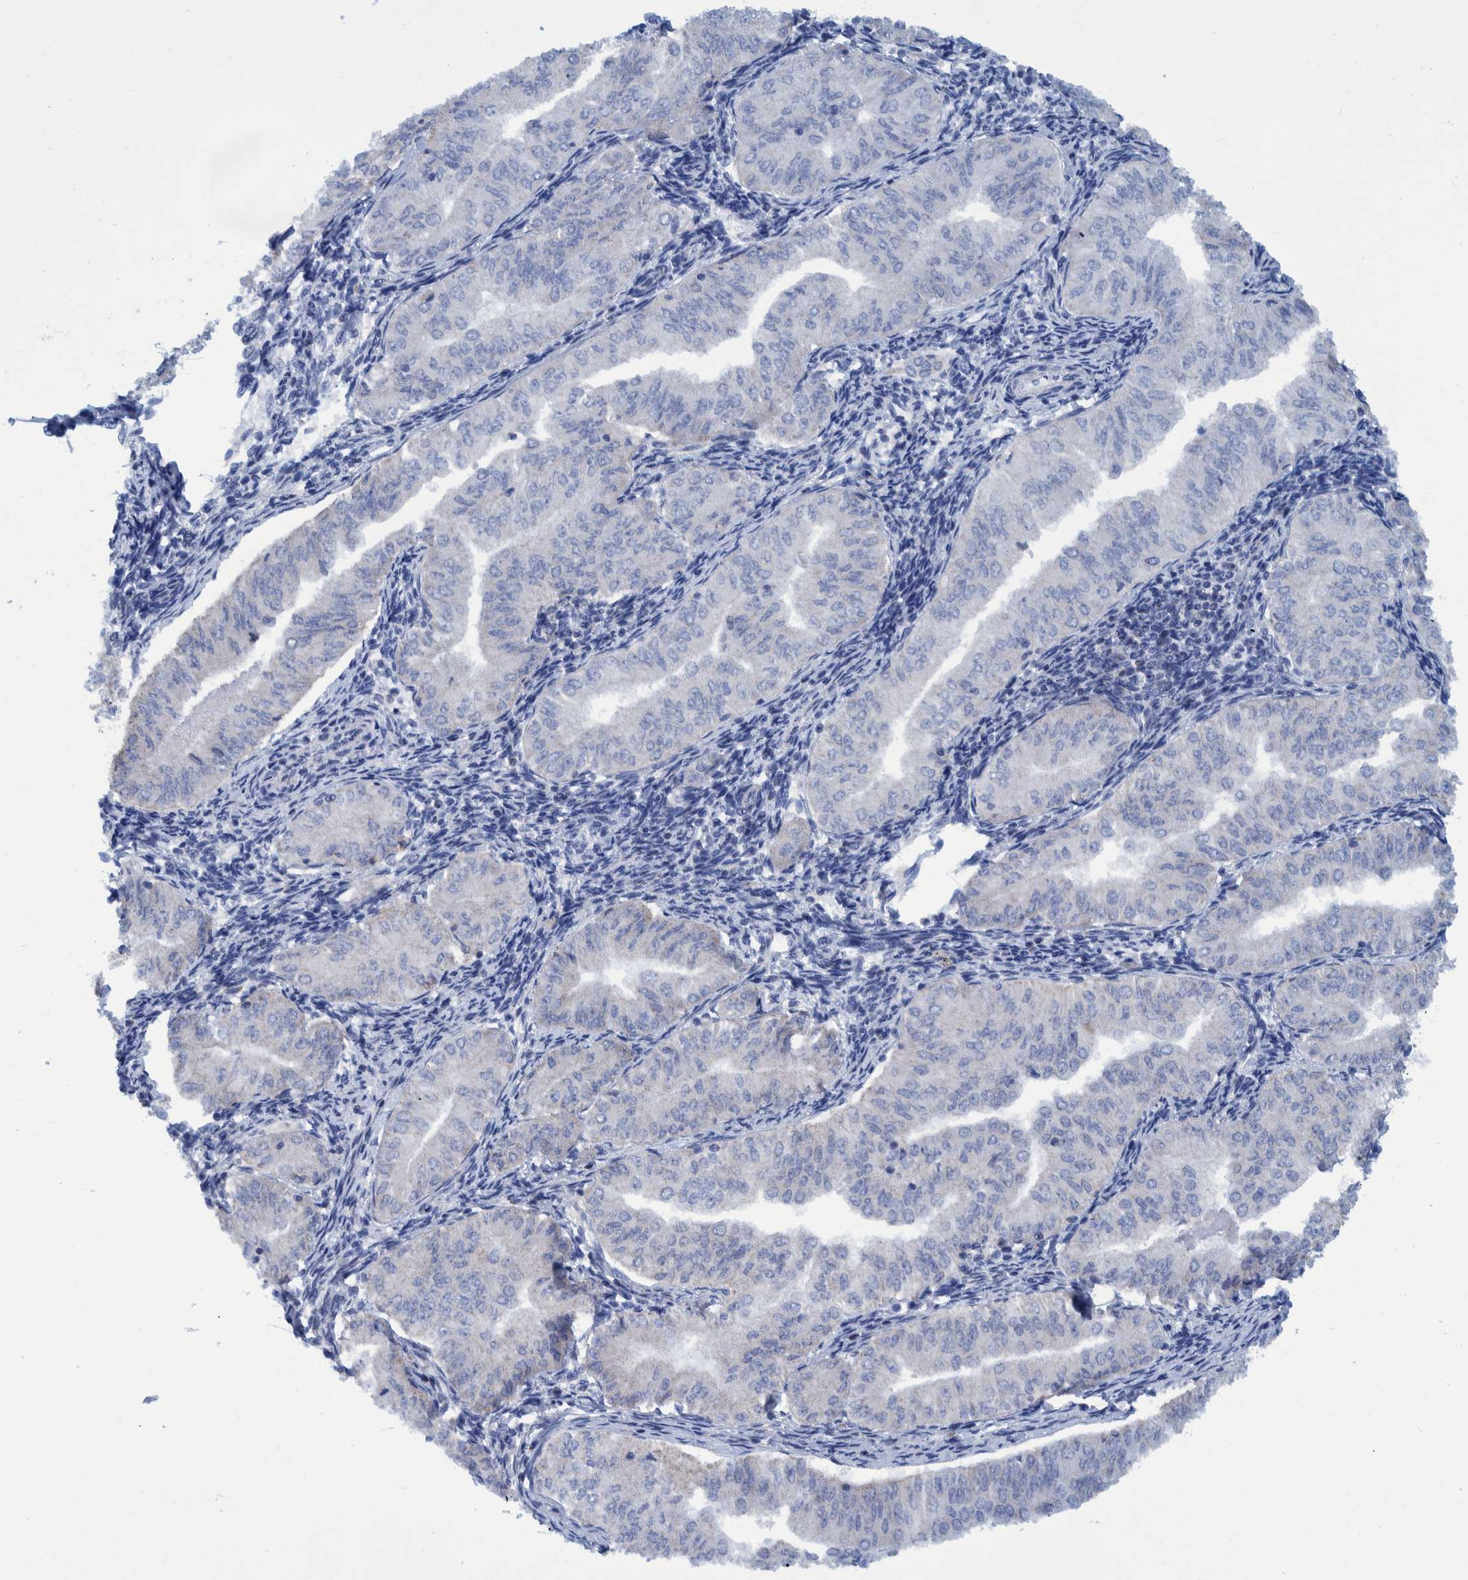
{"staining": {"intensity": "negative", "quantity": "none", "location": "none"}, "tissue": "endometrial cancer", "cell_type": "Tumor cells", "image_type": "cancer", "snomed": [{"axis": "morphology", "description": "Normal tissue, NOS"}, {"axis": "morphology", "description": "Adenocarcinoma, NOS"}, {"axis": "topography", "description": "Endometrium"}], "caption": "This is a photomicrograph of immunohistochemistry staining of endometrial cancer, which shows no positivity in tumor cells.", "gene": "BZW2", "patient": {"sex": "female", "age": 53}}